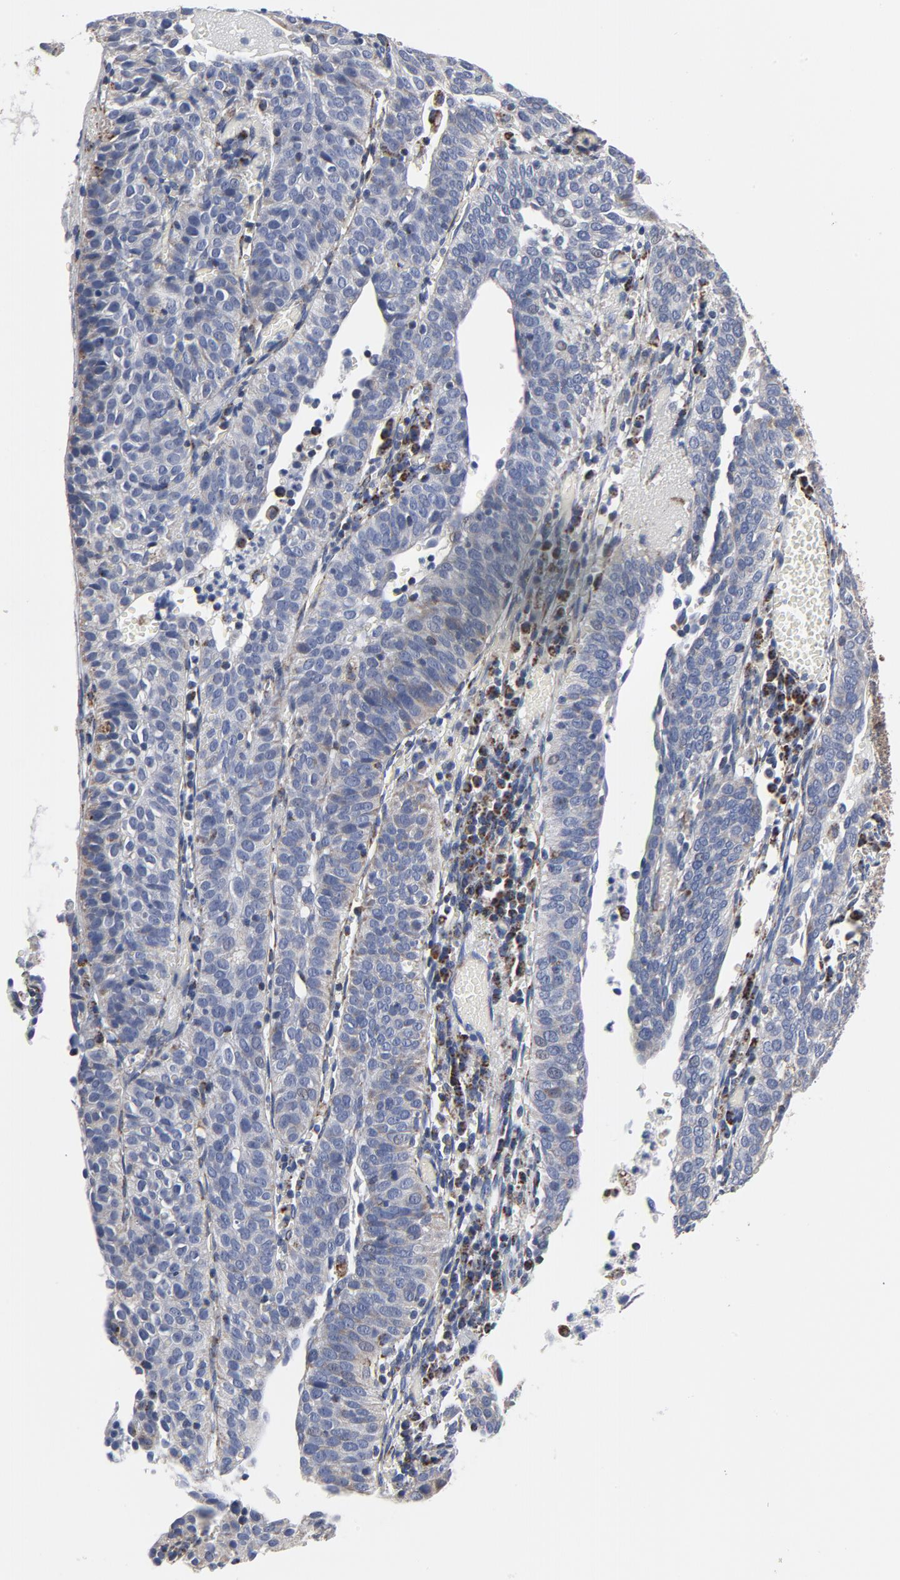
{"staining": {"intensity": "weak", "quantity": "25%-75%", "location": "cytoplasmic/membranous"}, "tissue": "cervical cancer", "cell_type": "Tumor cells", "image_type": "cancer", "snomed": [{"axis": "morphology", "description": "Squamous cell carcinoma, NOS"}, {"axis": "topography", "description": "Cervix"}], "caption": "A brown stain highlights weak cytoplasmic/membranous positivity of a protein in cervical cancer (squamous cell carcinoma) tumor cells.", "gene": "NDUFV2", "patient": {"sex": "female", "age": 39}}